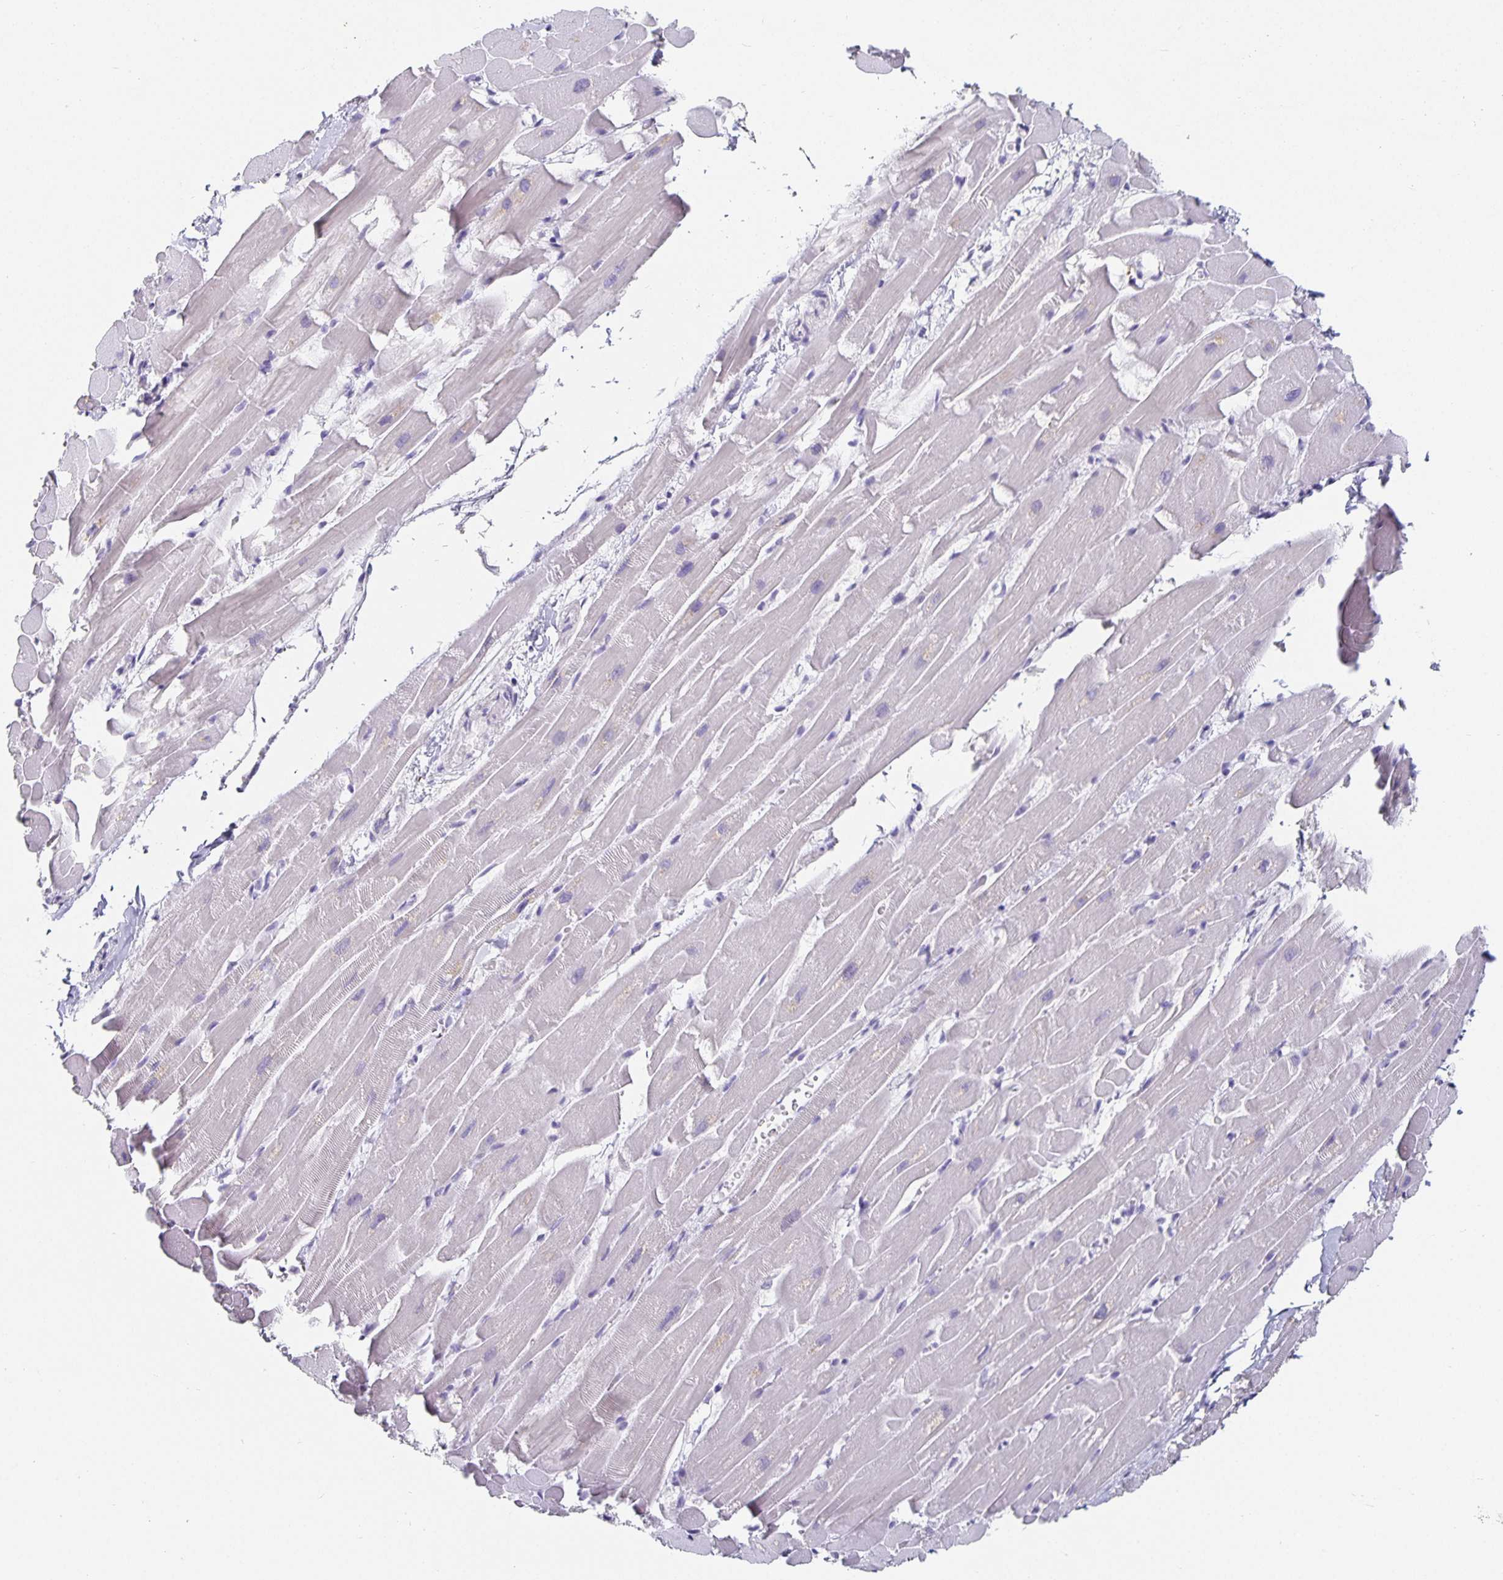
{"staining": {"intensity": "negative", "quantity": "none", "location": "none"}, "tissue": "heart muscle", "cell_type": "Cardiomyocytes", "image_type": "normal", "snomed": [{"axis": "morphology", "description": "Normal tissue, NOS"}, {"axis": "topography", "description": "Heart"}], "caption": "This is an immunohistochemistry micrograph of normal heart muscle. There is no staining in cardiomyocytes.", "gene": "CHGA", "patient": {"sex": "male", "age": 37}}